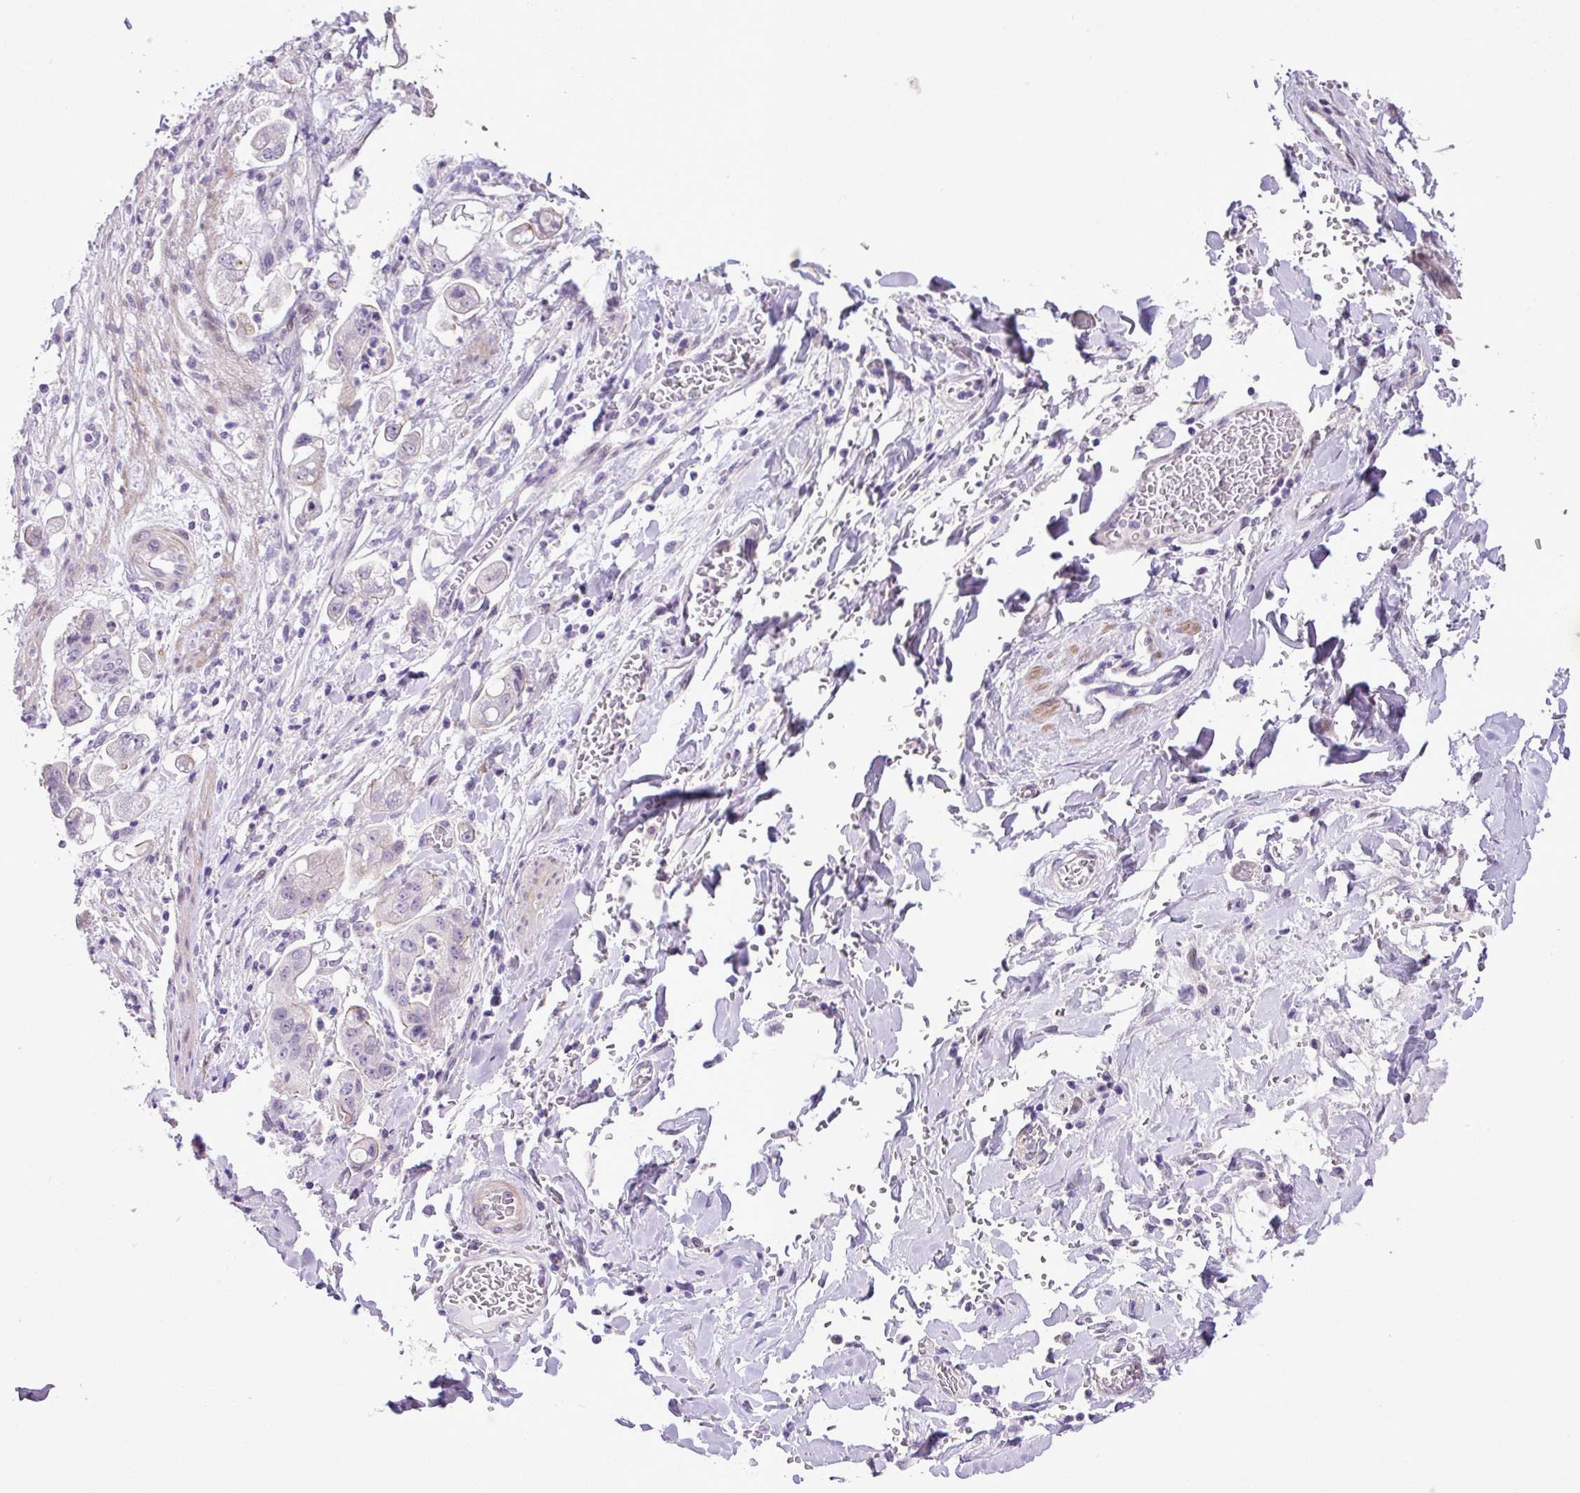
{"staining": {"intensity": "negative", "quantity": "none", "location": "none"}, "tissue": "stomach cancer", "cell_type": "Tumor cells", "image_type": "cancer", "snomed": [{"axis": "morphology", "description": "Adenocarcinoma, NOS"}, {"axis": "topography", "description": "Stomach"}], "caption": "DAB immunohistochemical staining of human stomach cancer demonstrates no significant positivity in tumor cells. (DAB (3,3'-diaminobenzidine) IHC with hematoxylin counter stain).", "gene": "YLPM1", "patient": {"sex": "male", "age": 62}}